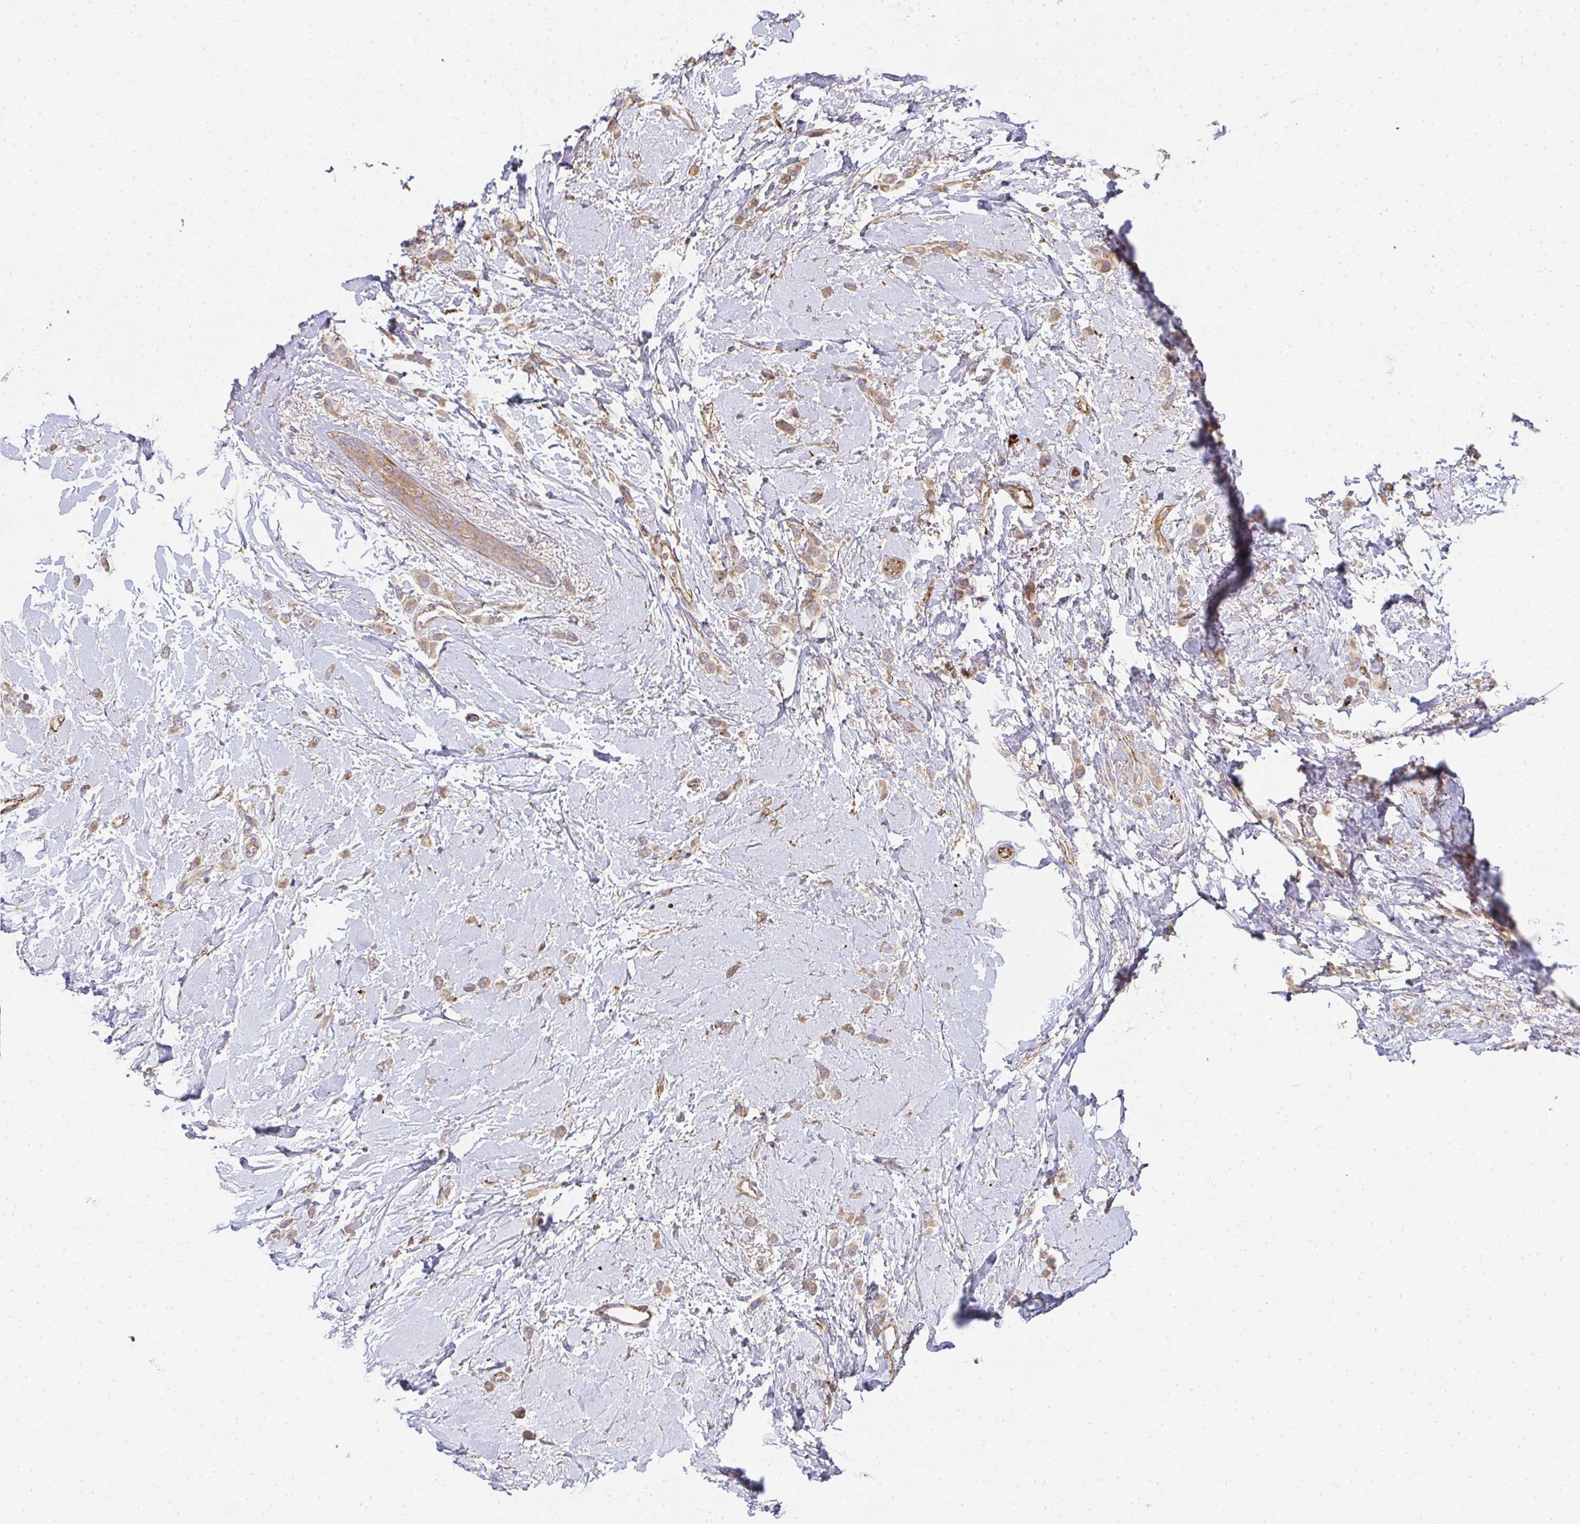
{"staining": {"intensity": "weak", "quantity": ">75%", "location": "cytoplasmic/membranous"}, "tissue": "breast cancer", "cell_type": "Tumor cells", "image_type": "cancer", "snomed": [{"axis": "morphology", "description": "Lobular carcinoma"}, {"axis": "topography", "description": "Breast"}], "caption": "Human lobular carcinoma (breast) stained with a brown dye exhibits weak cytoplasmic/membranous positive staining in approximately >75% of tumor cells.", "gene": "B4GALT6", "patient": {"sex": "female", "age": 66}}